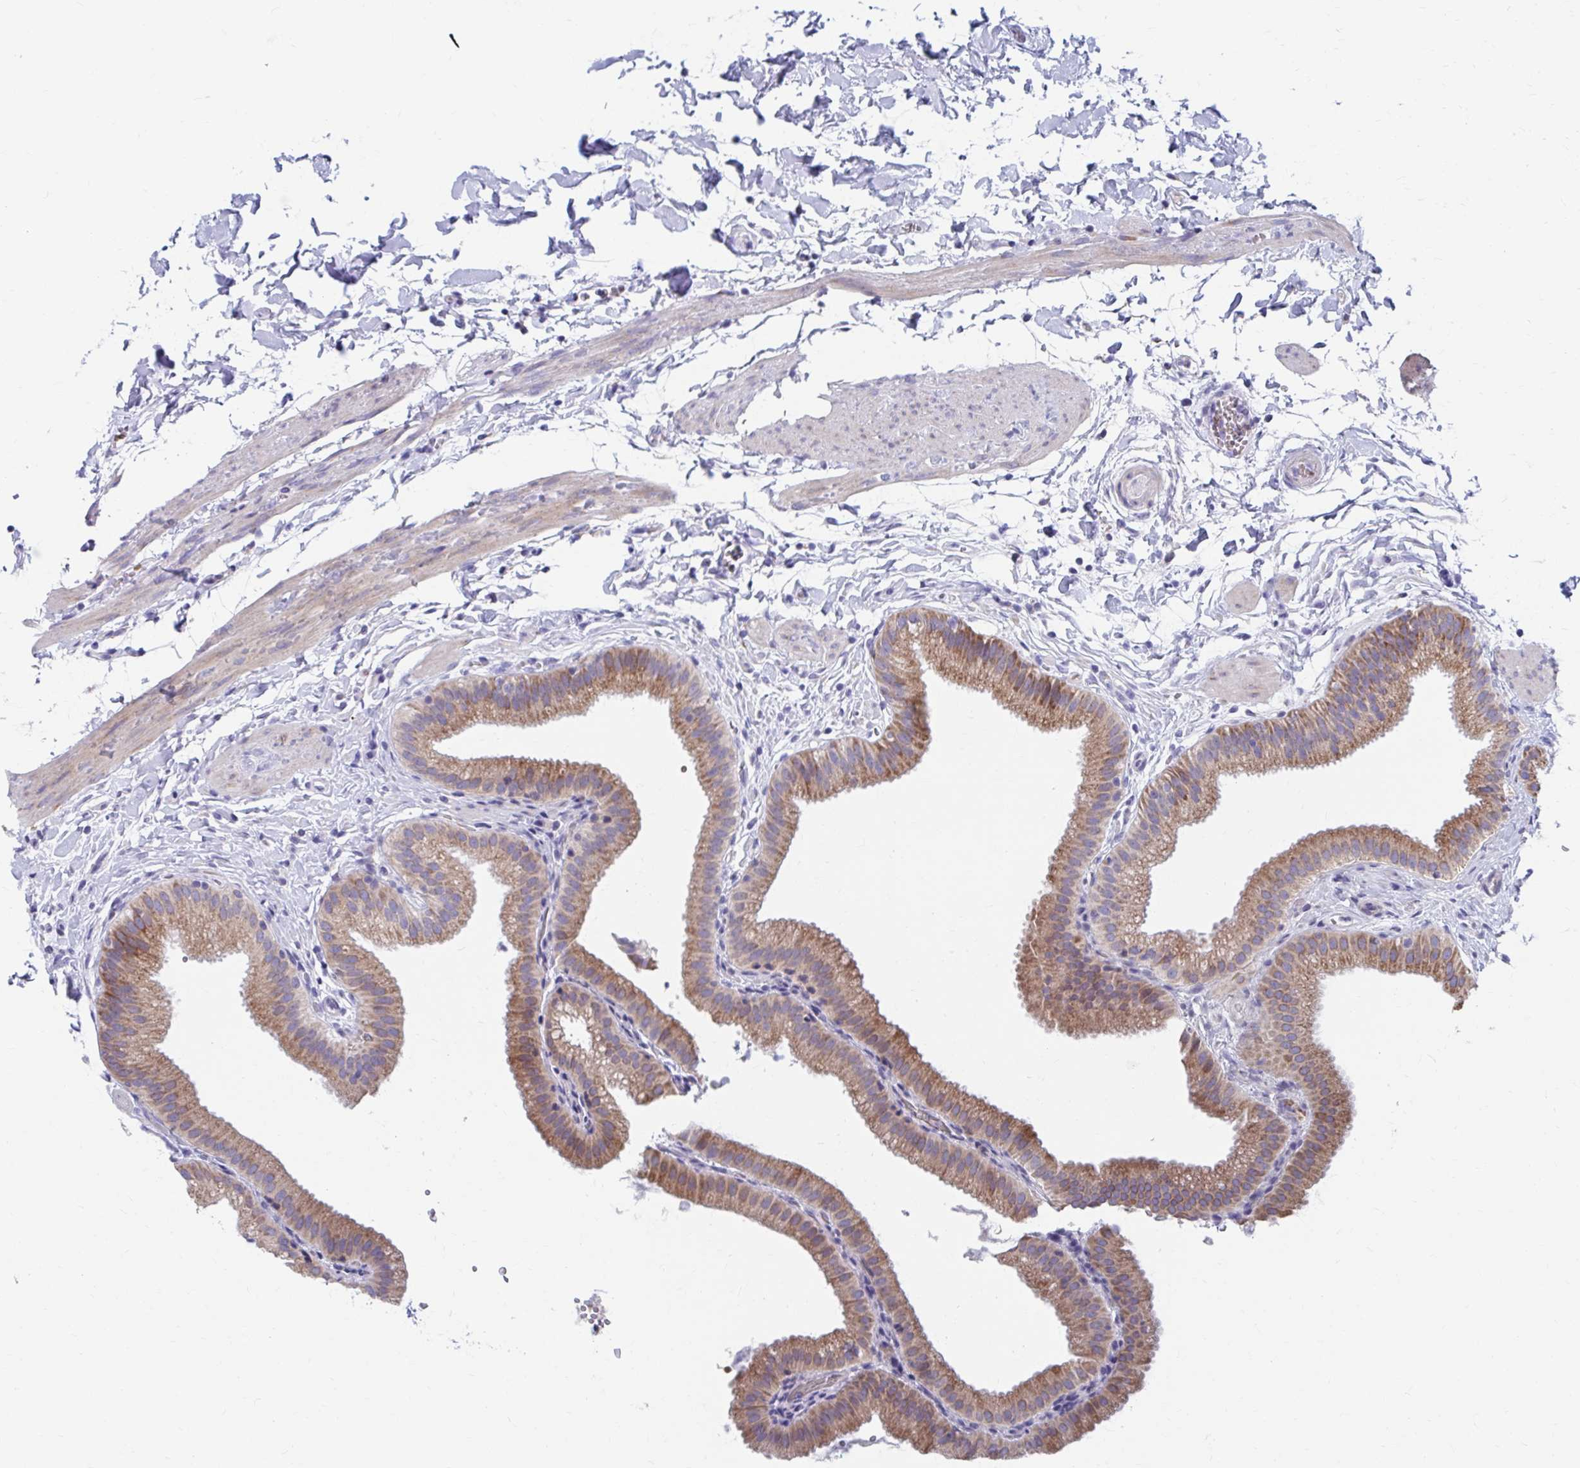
{"staining": {"intensity": "moderate", "quantity": ">75%", "location": "cytoplasmic/membranous"}, "tissue": "gallbladder", "cell_type": "Glandular cells", "image_type": "normal", "snomed": [{"axis": "morphology", "description": "Normal tissue, NOS"}, {"axis": "topography", "description": "Gallbladder"}], "caption": "Moderate cytoplasmic/membranous protein positivity is present in approximately >75% of glandular cells in gallbladder. The staining was performed using DAB (3,3'-diaminobenzidine), with brown indicating positive protein expression. Nuclei are stained blue with hematoxylin.", "gene": "FKBP2", "patient": {"sex": "female", "age": 63}}